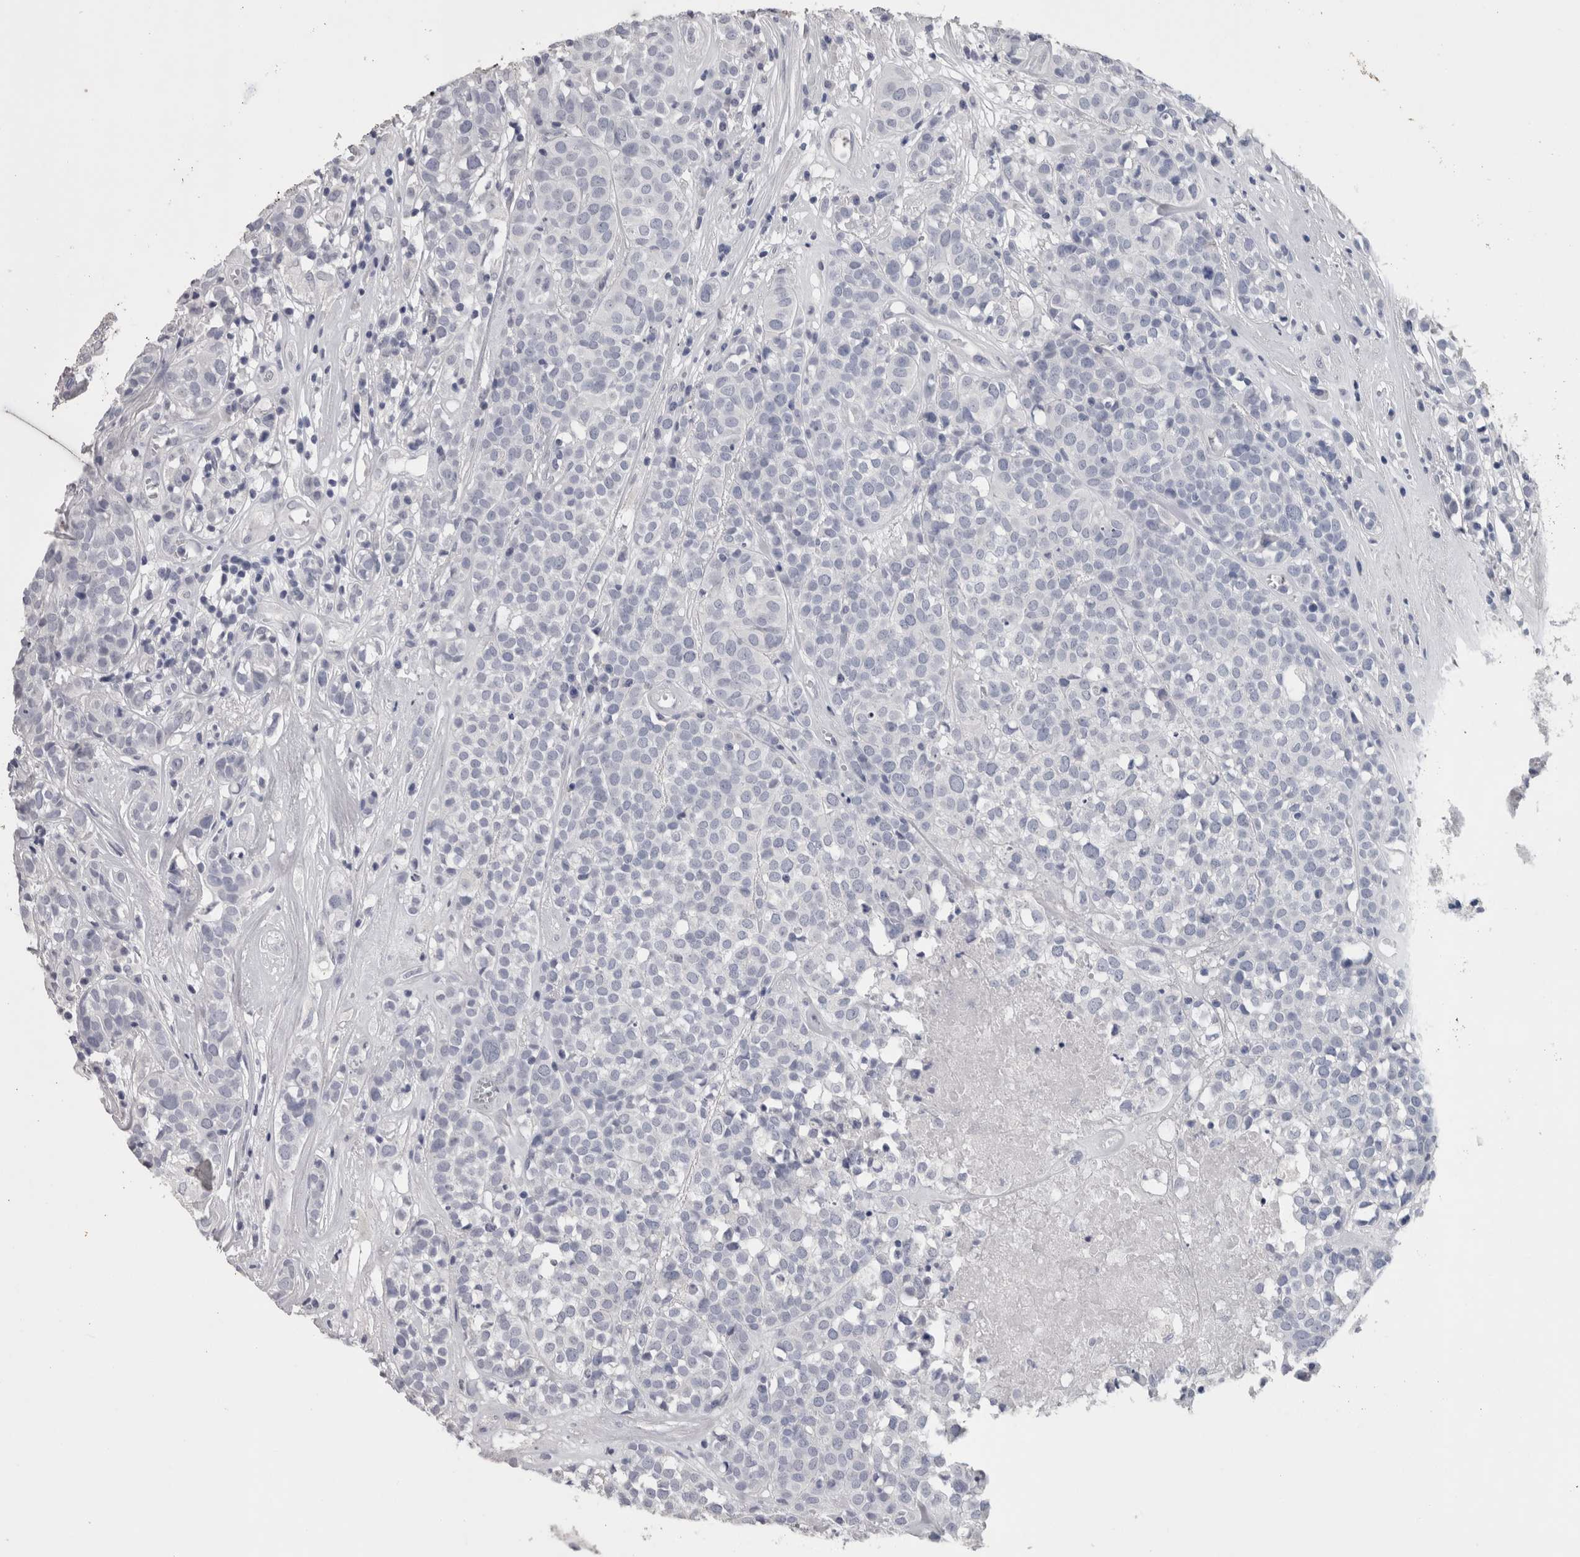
{"staining": {"intensity": "negative", "quantity": "none", "location": "none"}, "tissue": "head and neck cancer", "cell_type": "Tumor cells", "image_type": "cancer", "snomed": [{"axis": "morphology", "description": "Adenocarcinoma, NOS"}, {"axis": "topography", "description": "Salivary gland"}, {"axis": "topography", "description": "Head-Neck"}], "caption": "The image demonstrates no significant expression in tumor cells of adenocarcinoma (head and neck). (DAB (3,3'-diaminobenzidine) immunohistochemistry (IHC), high magnification).", "gene": "CA8", "patient": {"sex": "female", "age": 65}}